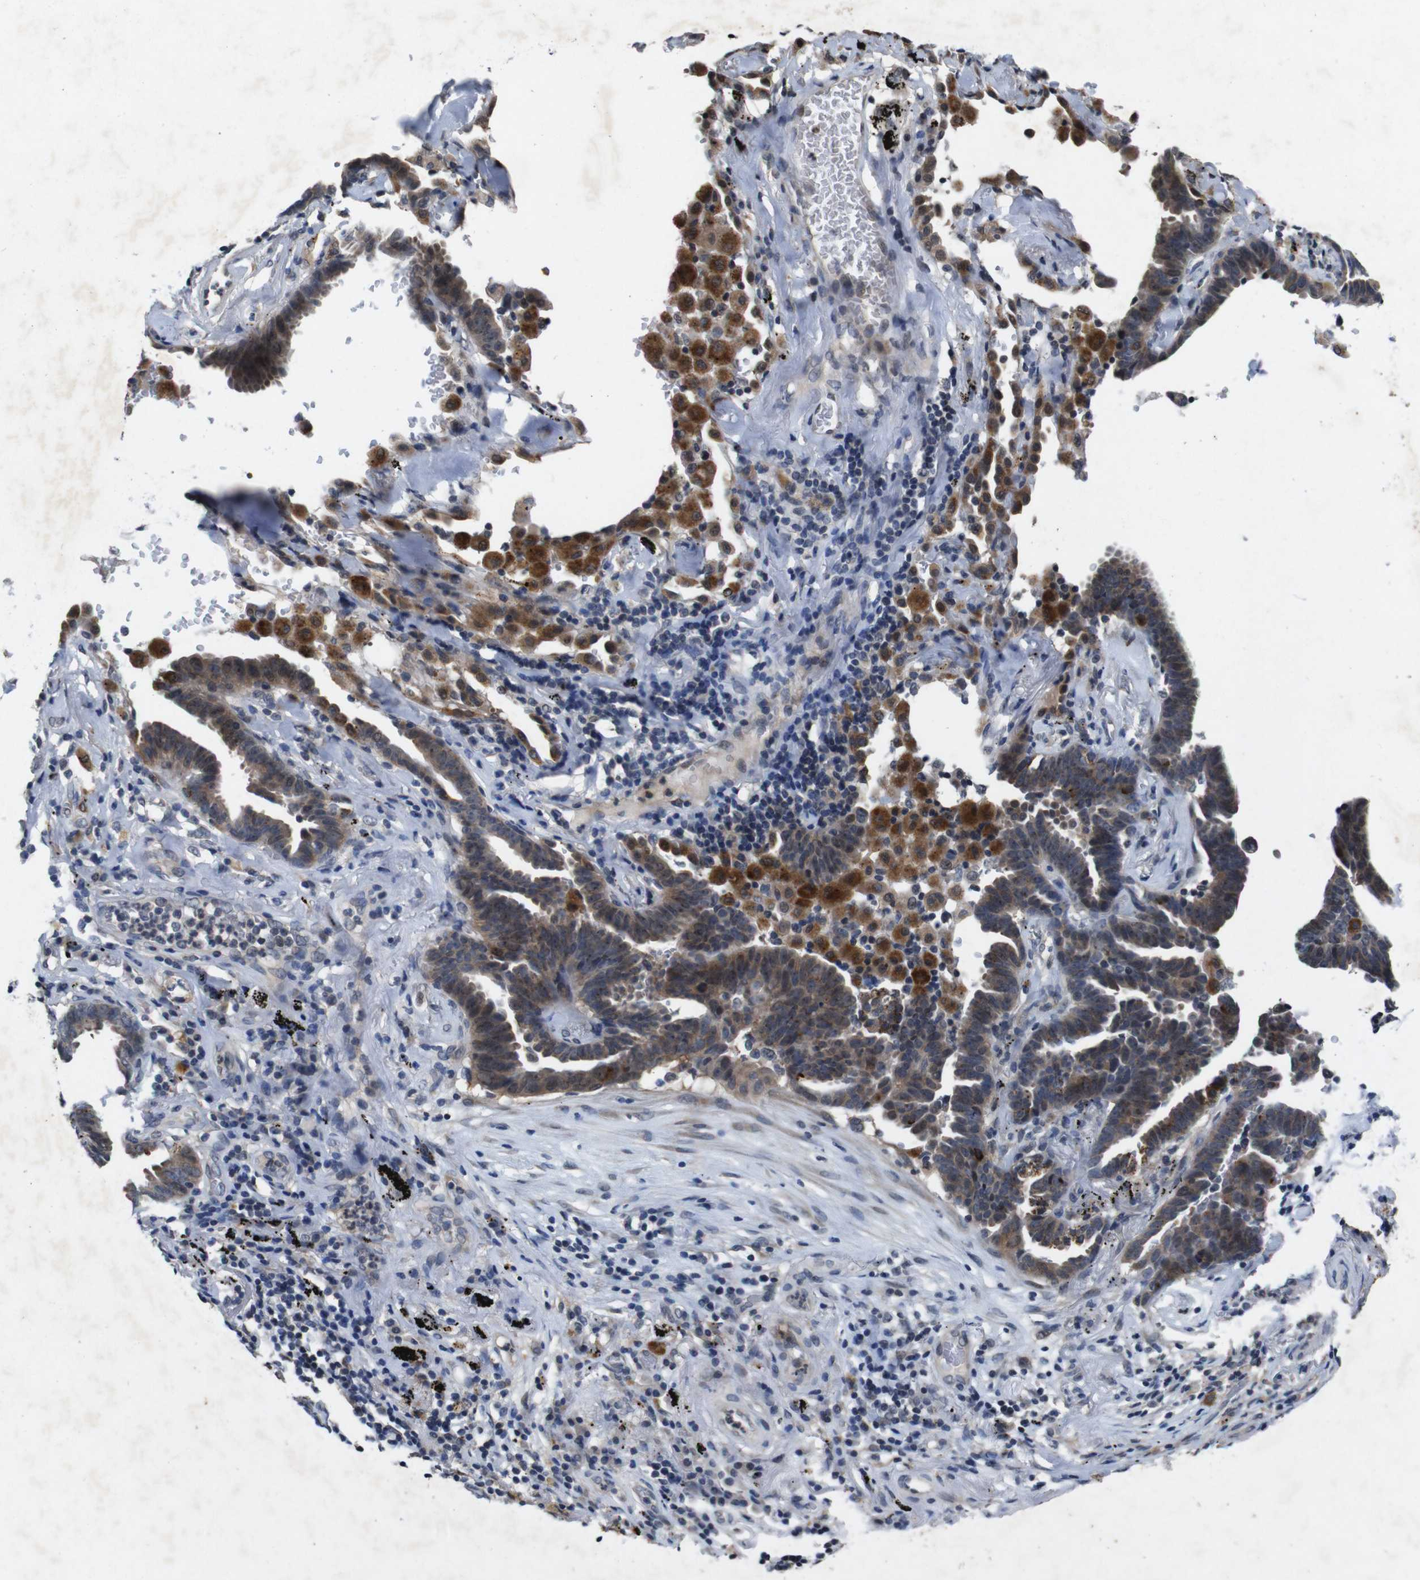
{"staining": {"intensity": "moderate", "quantity": "<25%", "location": "cytoplasmic/membranous"}, "tissue": "lung cancer", "cell_type": "Tumor cells", "image_type": "cancer", "snomed": [{"axis": "morphology", "description": "Adenocarcinoma, NOS"}, {"axis": "topography", "description": "Lung"}], "caption": "Lung cancer stained for a protein (brown) shows moderate cytoplasmic/membranous positive positivity in about <25% of tumor cells.", "gene": "AKT3", "patient": {"sex": "female", "age": 64}}